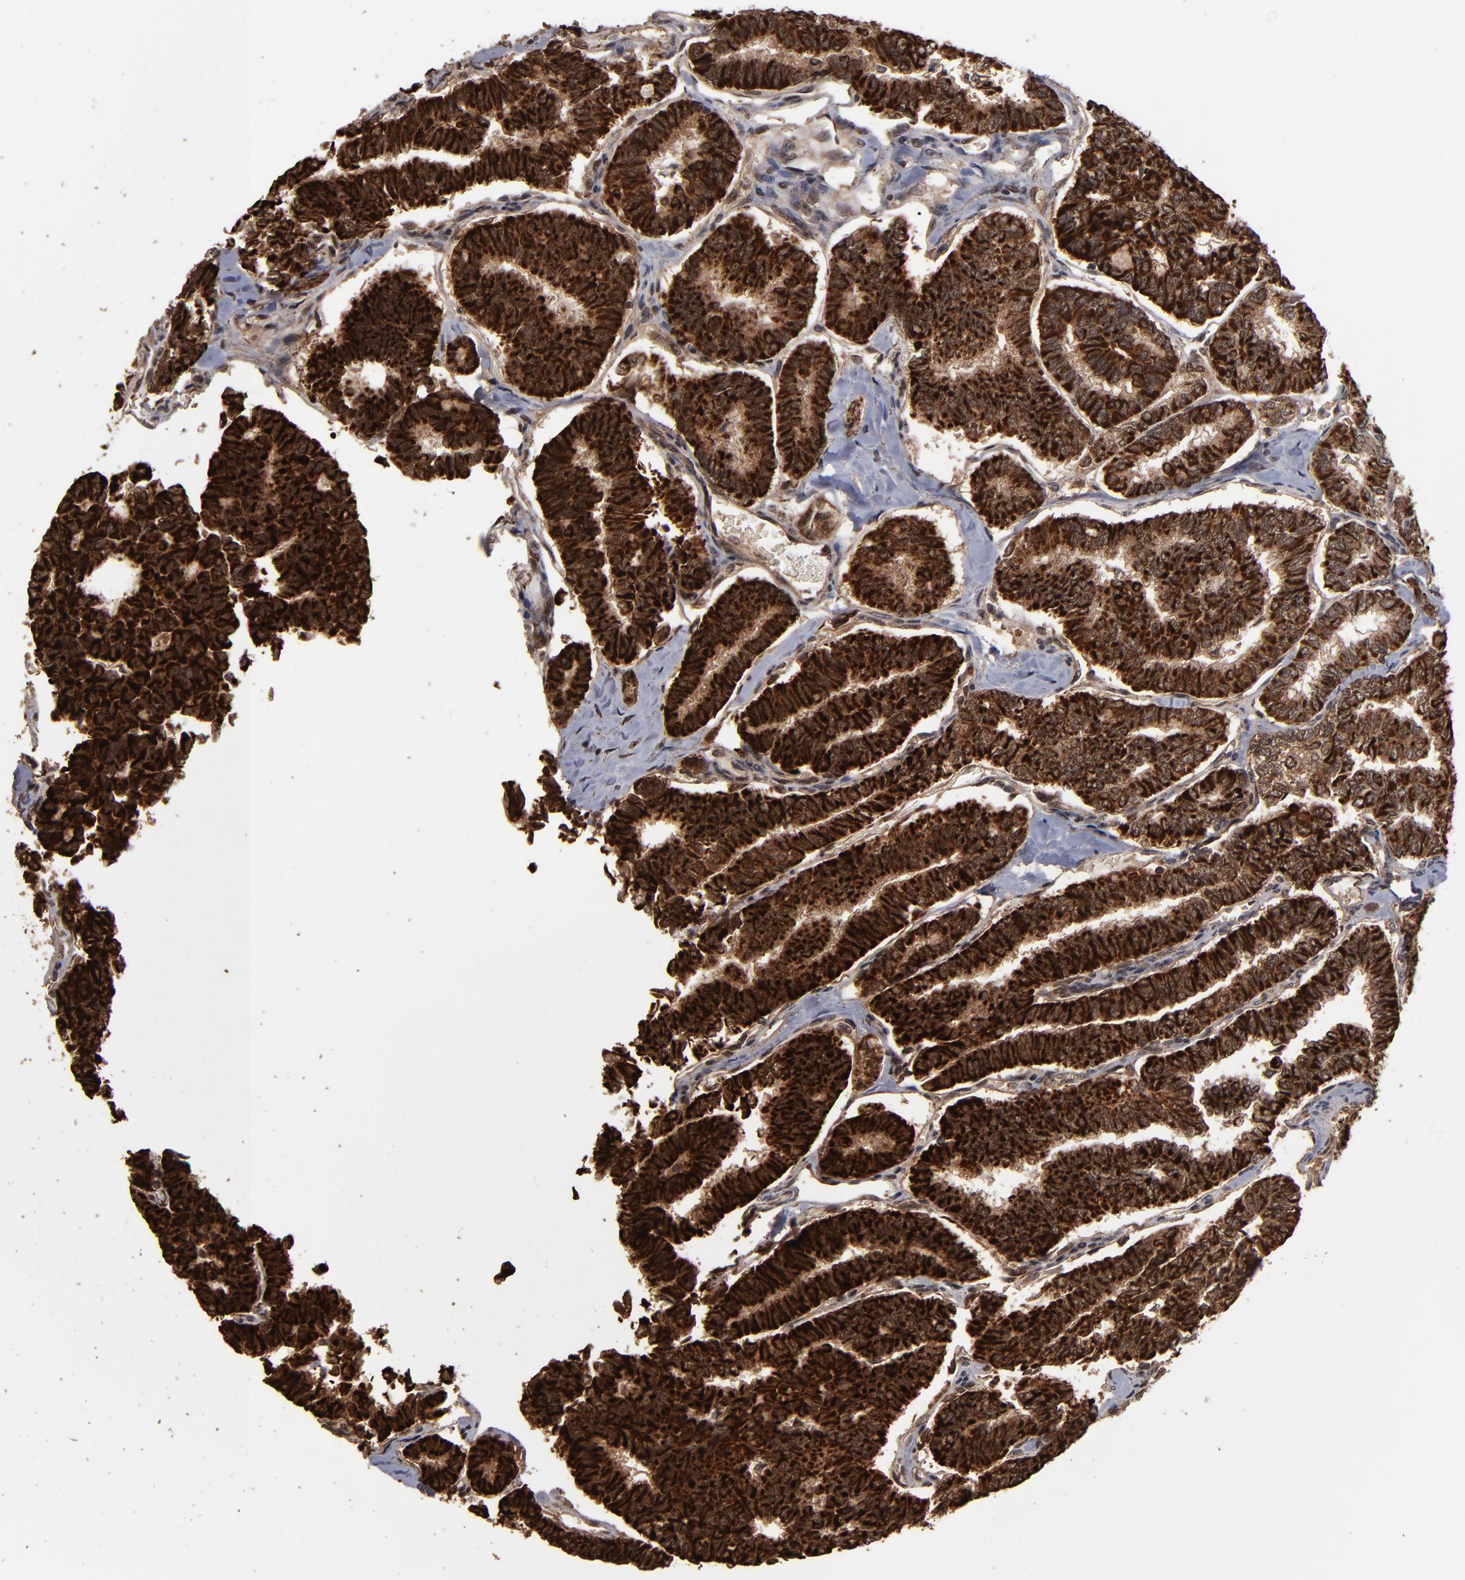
{"staining": {"intensity": "strong", "quantity": ">75%", "location": "nuclear"}, "tissue": "thyroid cancer", "cell_type": "Tumor cells", "image_type": "cancer", "snomed": [{"axis": "morphology", "description": "Papillary adenocarcinoma, NOS"}, {"axis": "topography", "description": "Thyroid gland"}], "caption": "Immunohistochemistry (IHC) histopathology image of human thyroid cancer (papillary adenocarcinoma) stained for a protein (brown), which shows high levels of strong nuclear expression in about >75% of tumor cells.", "gene": "NXF2B", "patient": {"sex": "female", "age": 35}}